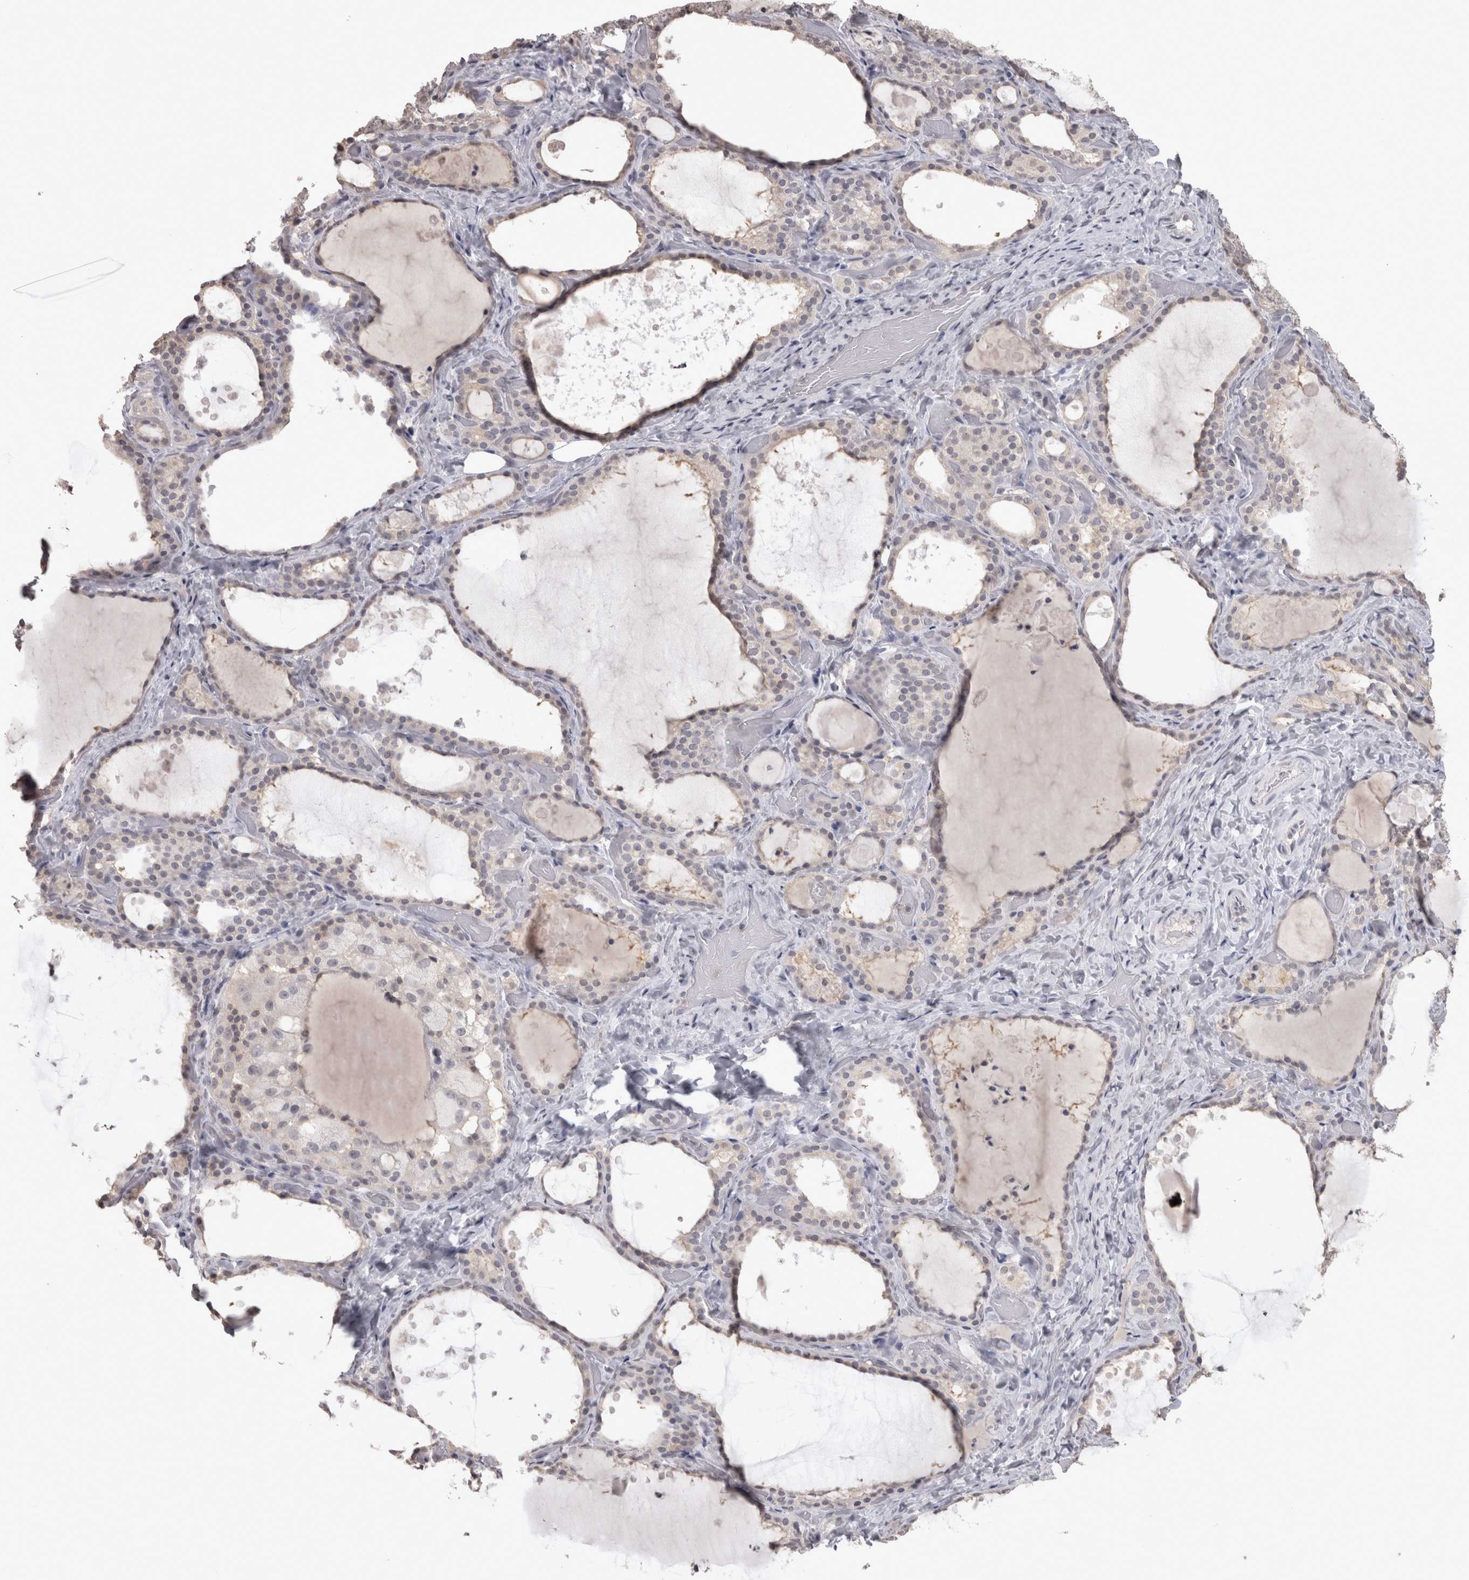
{"staining": {"intensity": "negative", "quantity": "none", "location": "none"}, "tissue": "thyroid gland", "cell_type": "Glandular cells", "image_type": "normal", "snomed": [{"axis": "morphology", "description": "Normal tissue, NOS"}, {"axis": "topography", "description": "Thyroid gland"}], "caption": "Histopathology image shows no significant protein staining in glandular cells of unremarkable thyroid gland.", "gene": "LAX1", "patient": {"sex": "female", "age": 44}}